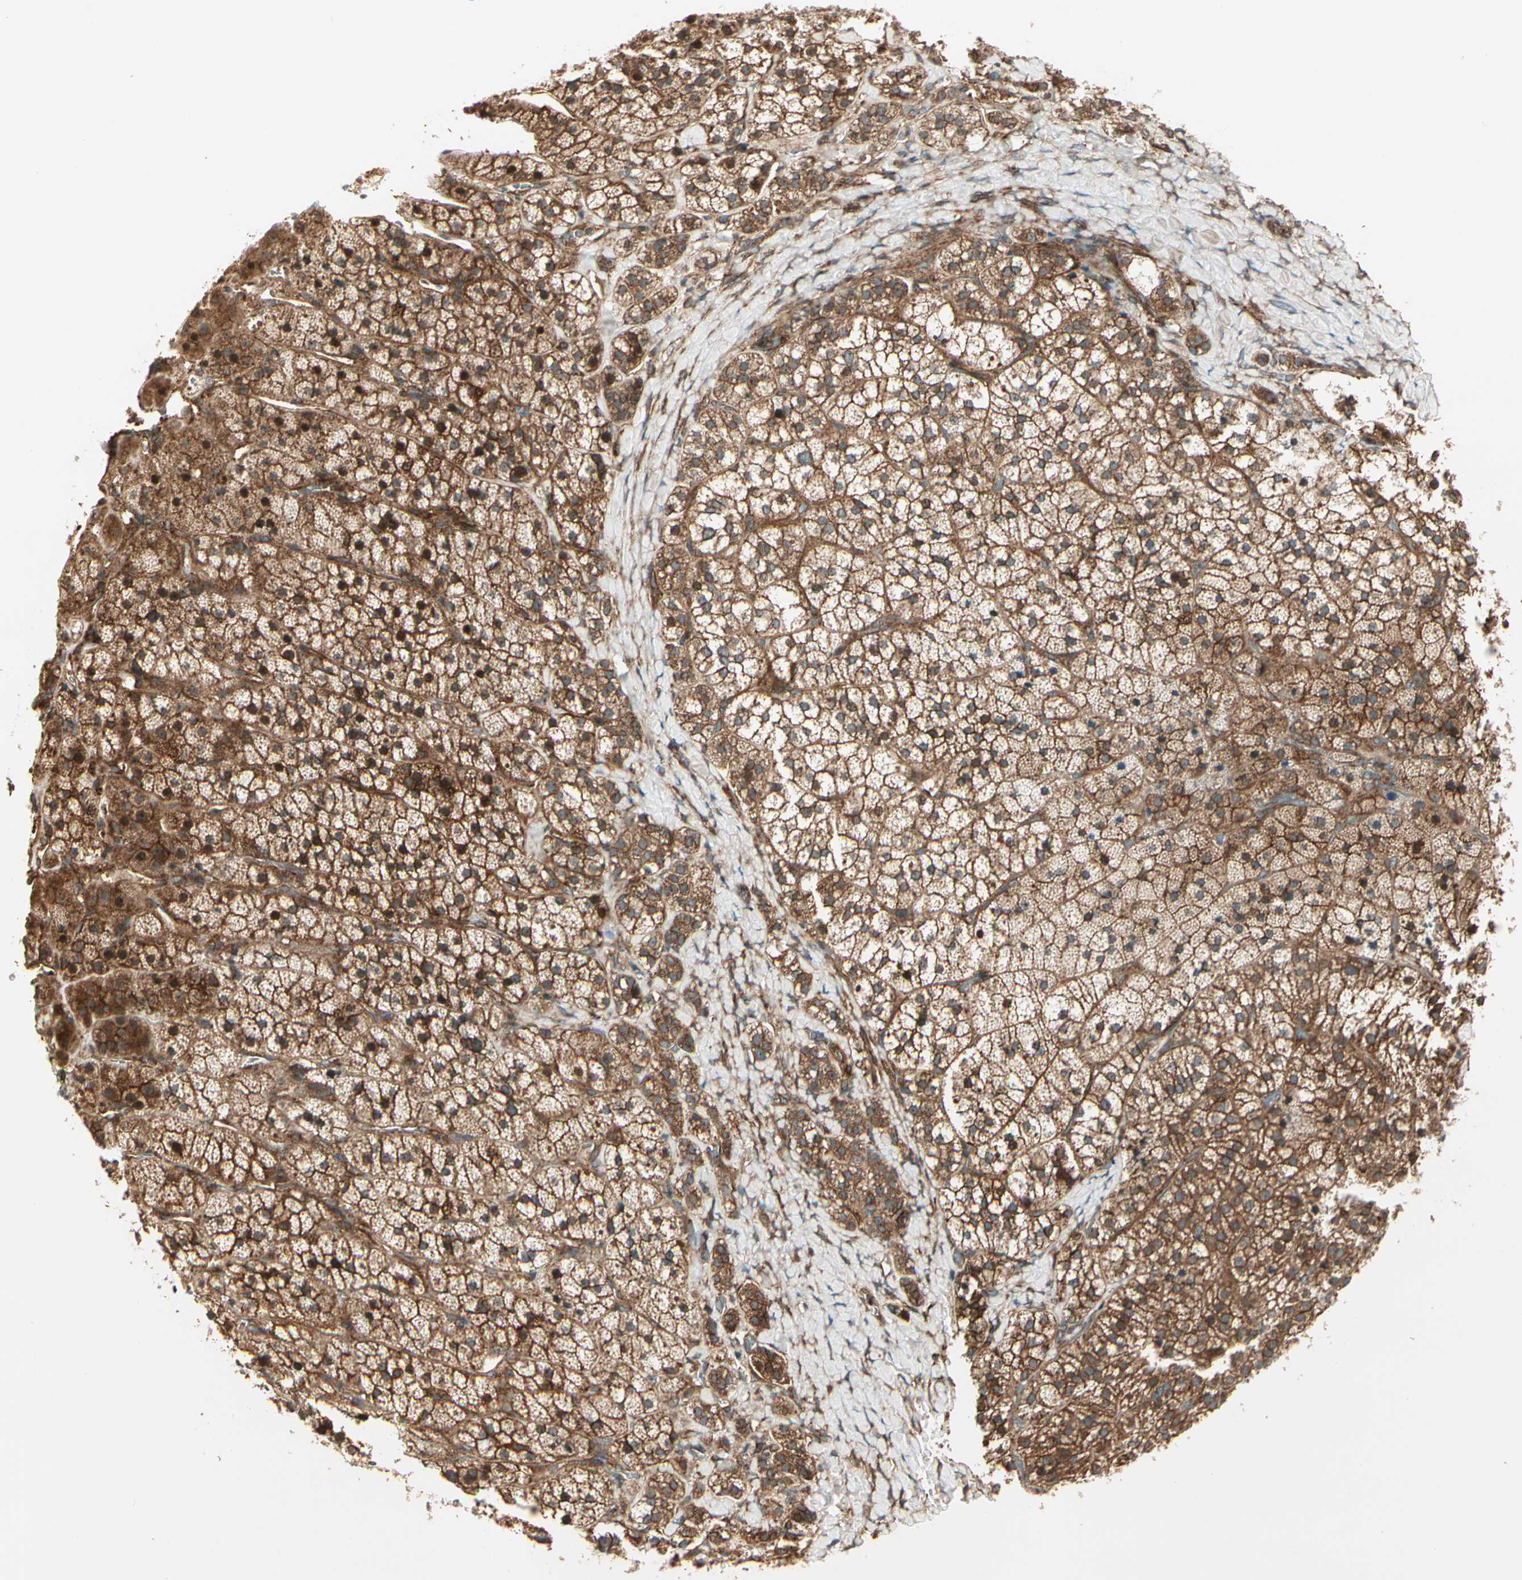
{"staining": {"intensity": "strong", "quantity": ">75%", "location": "cytoplasmic/membranous"}, "tissue": "adrenal gland", "cell_type": "Glandular cells", "image_type": "normal", "snomed": [{"axis": "morphology", "description": "Normal tissue, NOS"}, {"axis": "topography", "description": "Adrenal gland"}], "caption": "Immunohistochemistry (IHC) image of benign adrenal gland stained for a protein (brown), which demonstrates high levels of strong cytoplasmic/membranous expression in about >75% of glandular cells.", "gene": "FKBP15", "patient": {"sex": "female", "age": 44}}